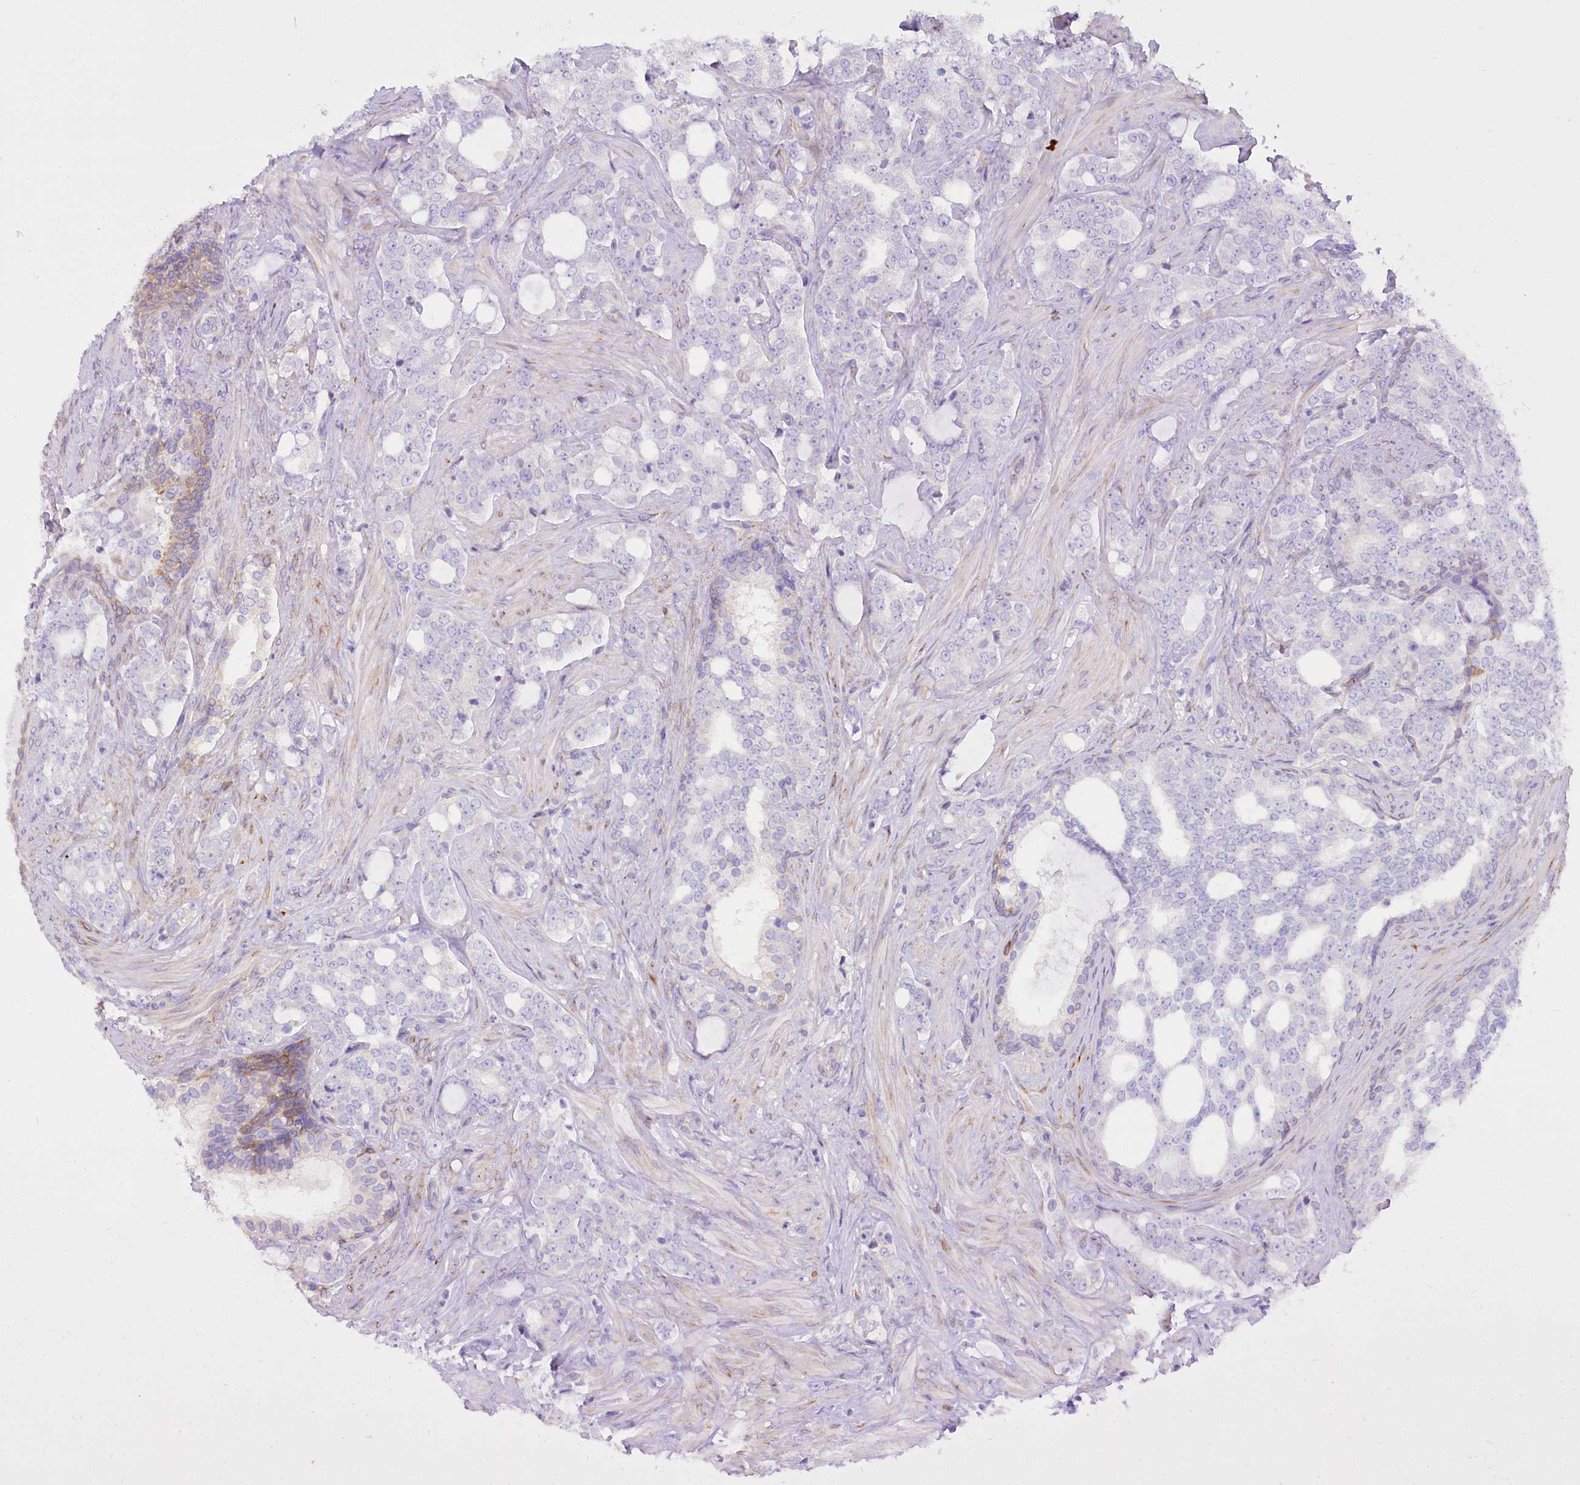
{"staining": {"intensity": "negative", "quantity": "none", "location": "none"}, "tissue": "prostate cancer", "cell_type": "Tumor cells", "image_type": "cancer", "snomed": [{"axis": "morphology", "description": "Adenocarcinoma, High grade"}, {"axis": "topography", "description": "Prostate"}], "caption": "This image is of prostate cancer (adenocarcinoma (high-grade)) stained with IHC to label a protein in brown with the nuclei are counter-stained blue. There is no staining in tumor cells.", "gene": "STT3B", "patient": {"sex": "male", "age": 64}}